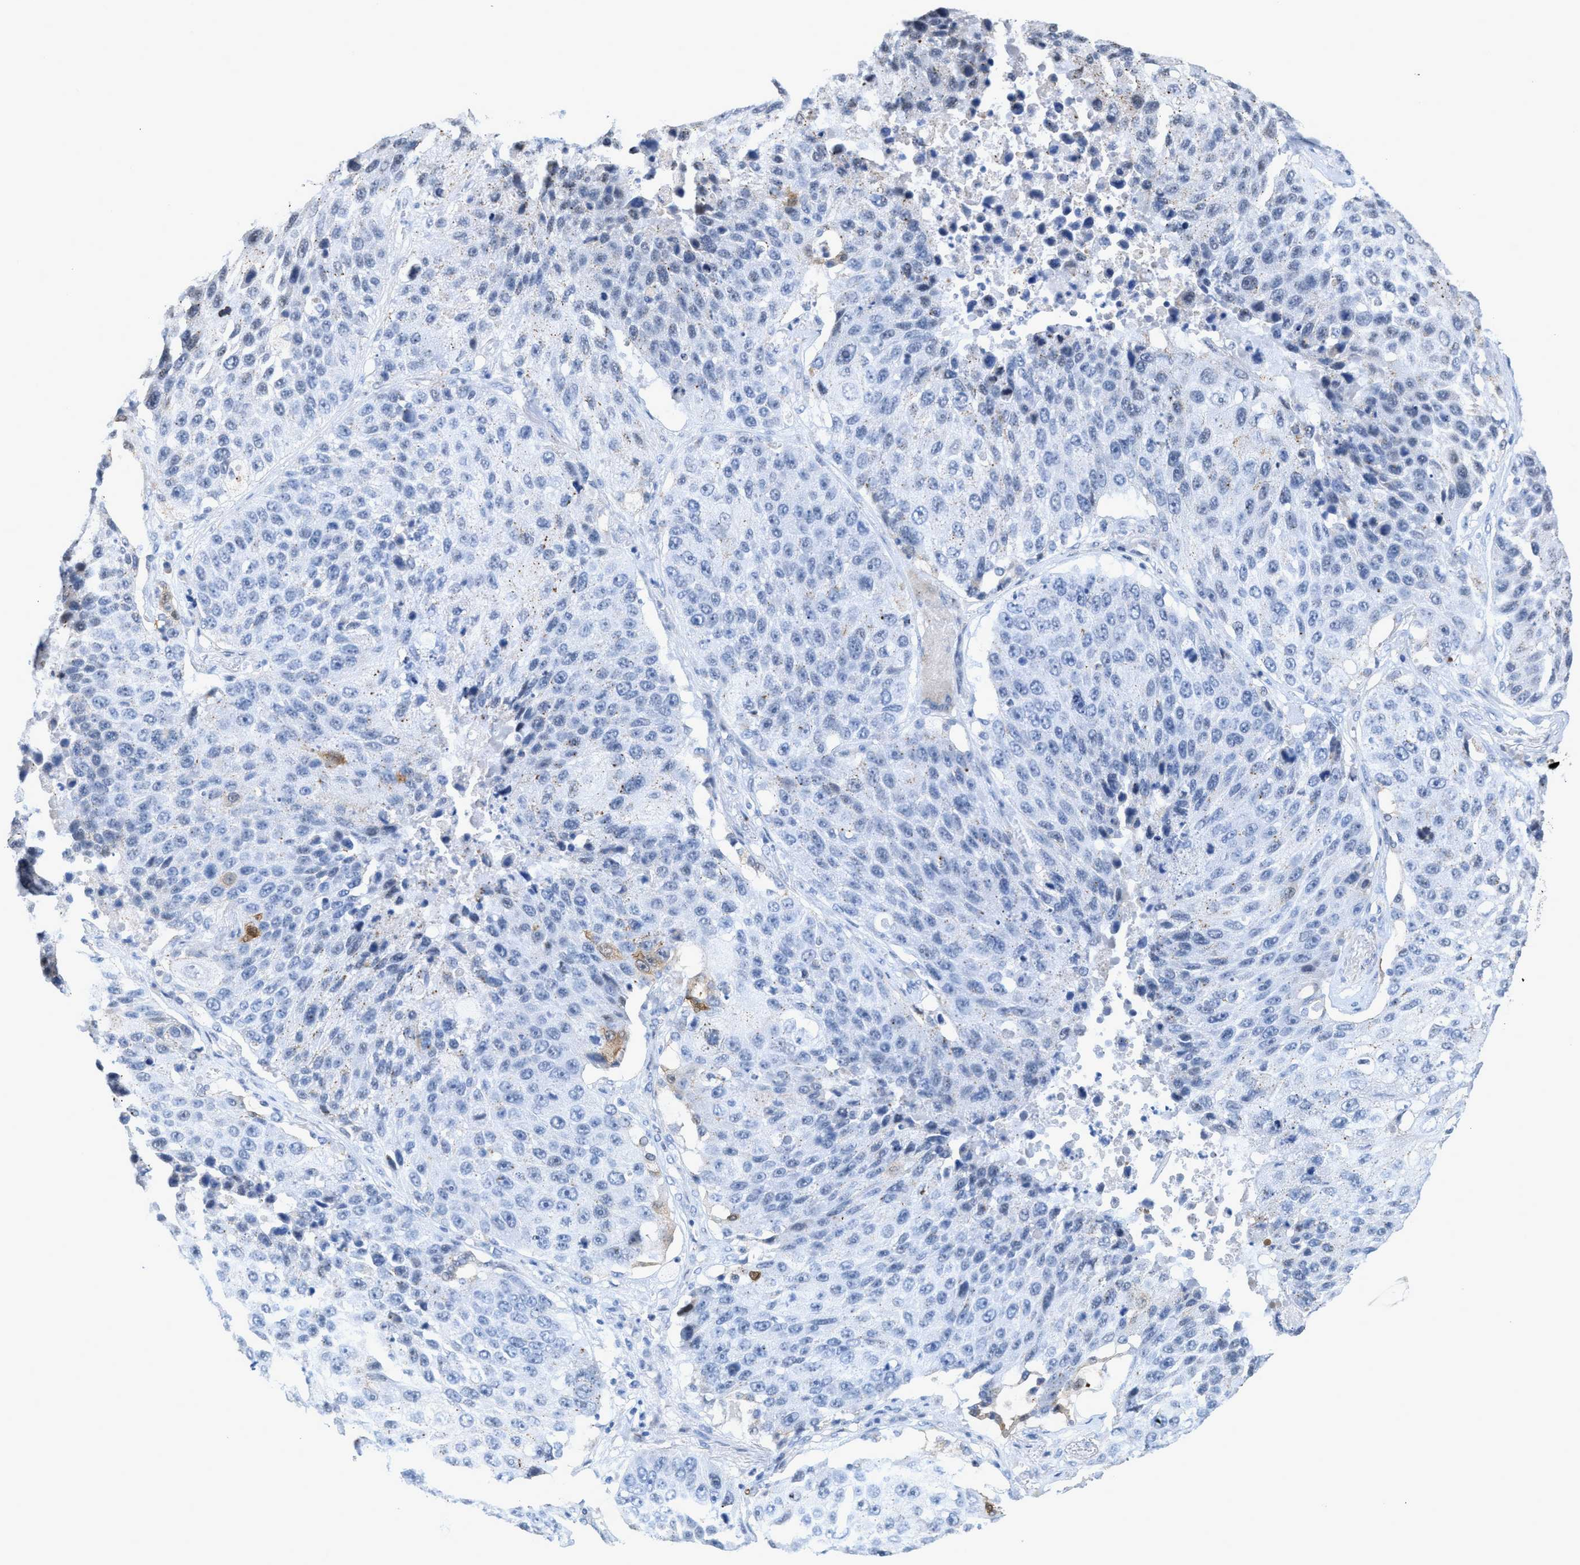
{"staining": {"intensity": "negative", "quantity": "none", "location": "none"}, "tissue": "lung cancer", "cell_type": "Tumor cells", "image_type": "cancer", "snomed": [{"axis": "morphology", "description": "Squamous cell carcinoma, NOS"}, {"axis": "topography", "description": "Lung"}], "caption": "The photomicrograph reveals no staining of tumor cells in lung cancer.", "gene": "CRYM", "patient": {"sex": "male", "age": 61}}